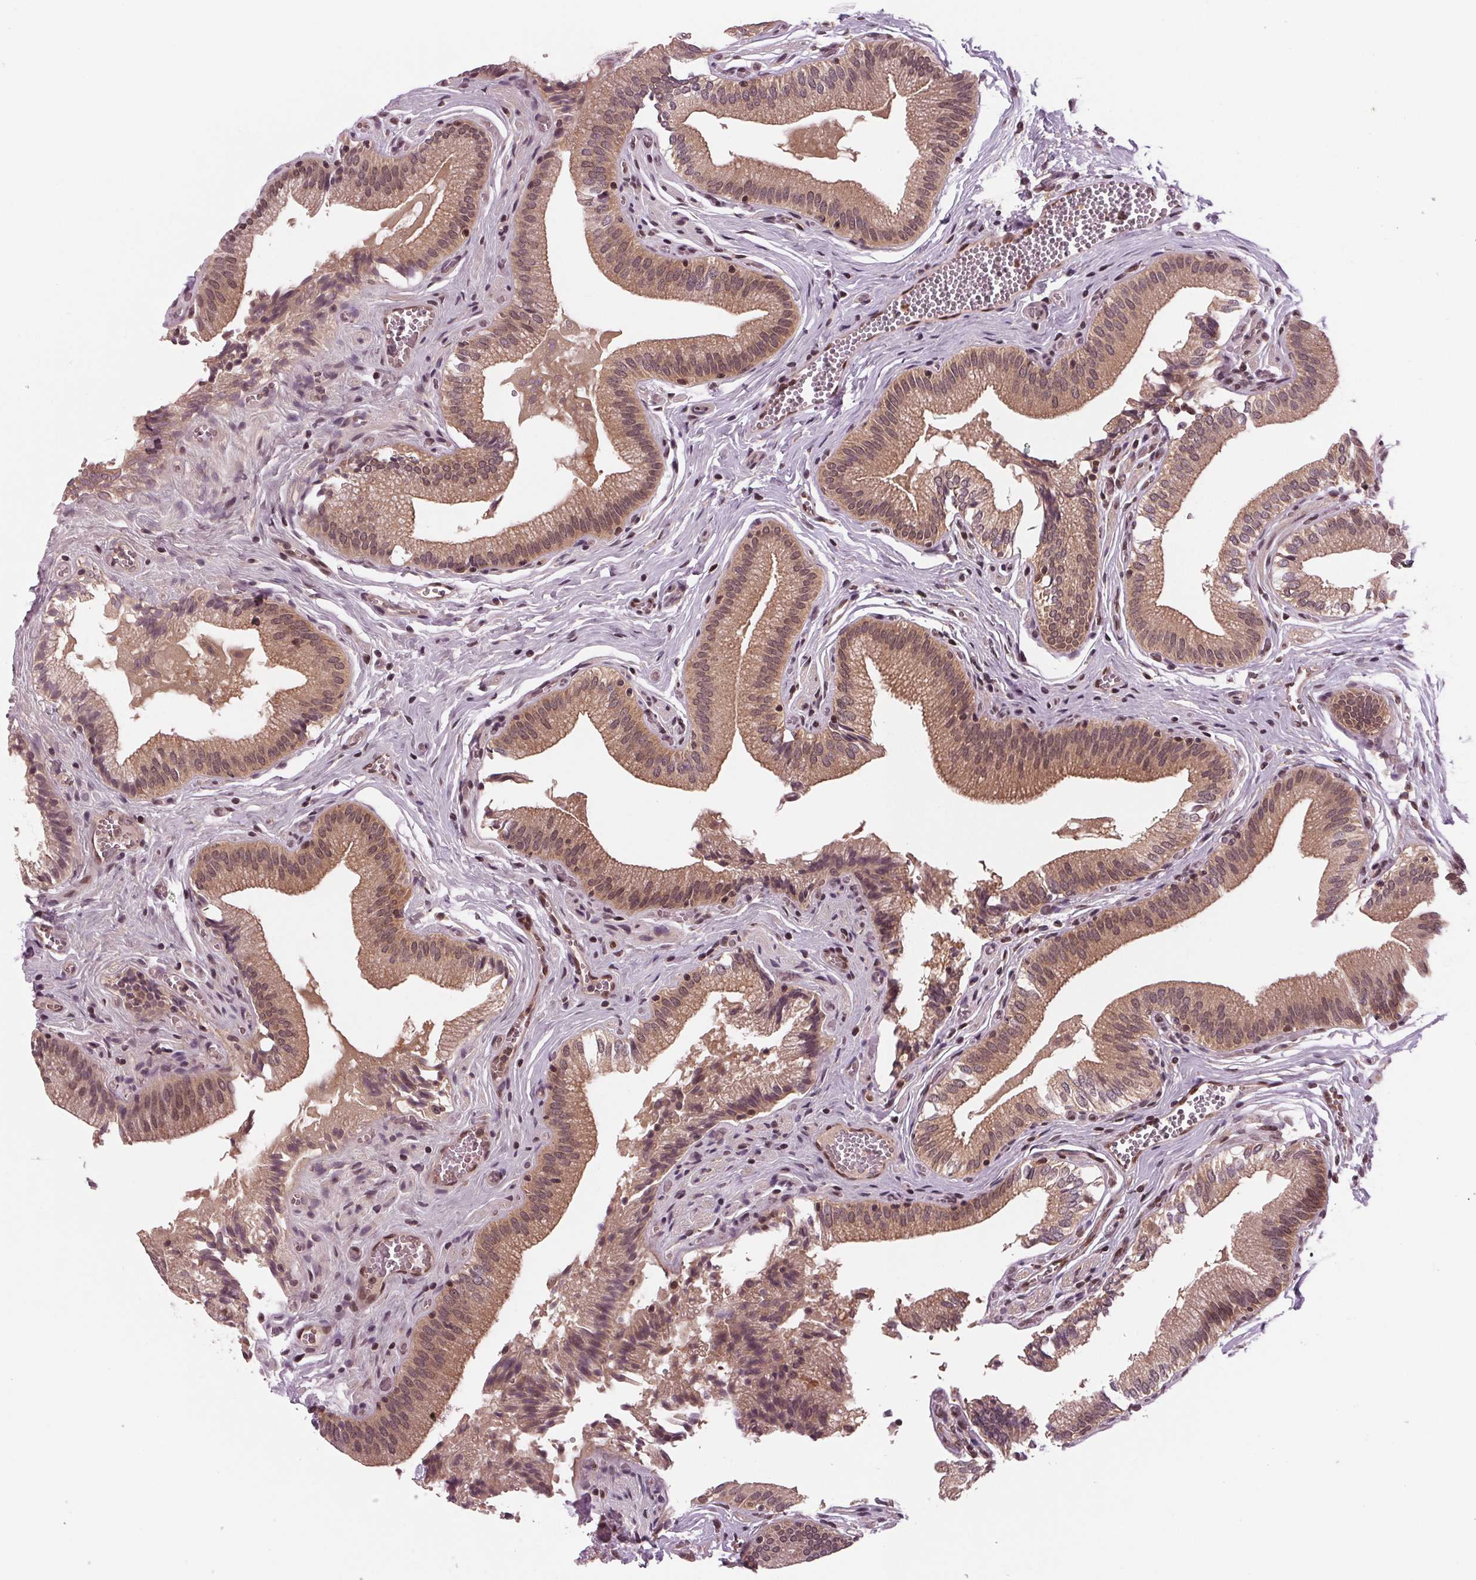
{"staining": {"intensity": "moderate", "quantity": ">75%", "location": "cytoplasmic/membranous,nuclear"}, "tissue": "gallbladder", "cell_type": "Glandular cells", "image_type": "normal", "snomed": [{"axis": "morphology", "description": "Normal tissue, NOS"}, {"axis": "topography", "description": "Gallbladder"}, {"axis": "topography", "description": "Peripheral nerve tissue"}], "caption": "Immunohistochemical staining of benign human gallbladder exhibits >75% levels of moderate cytoplasmic/membranous,nuclear protein positivity in approximately >75% of glandular cells.", "gene": "STAT3", "patient": {"sex": "male", "age": 17}}